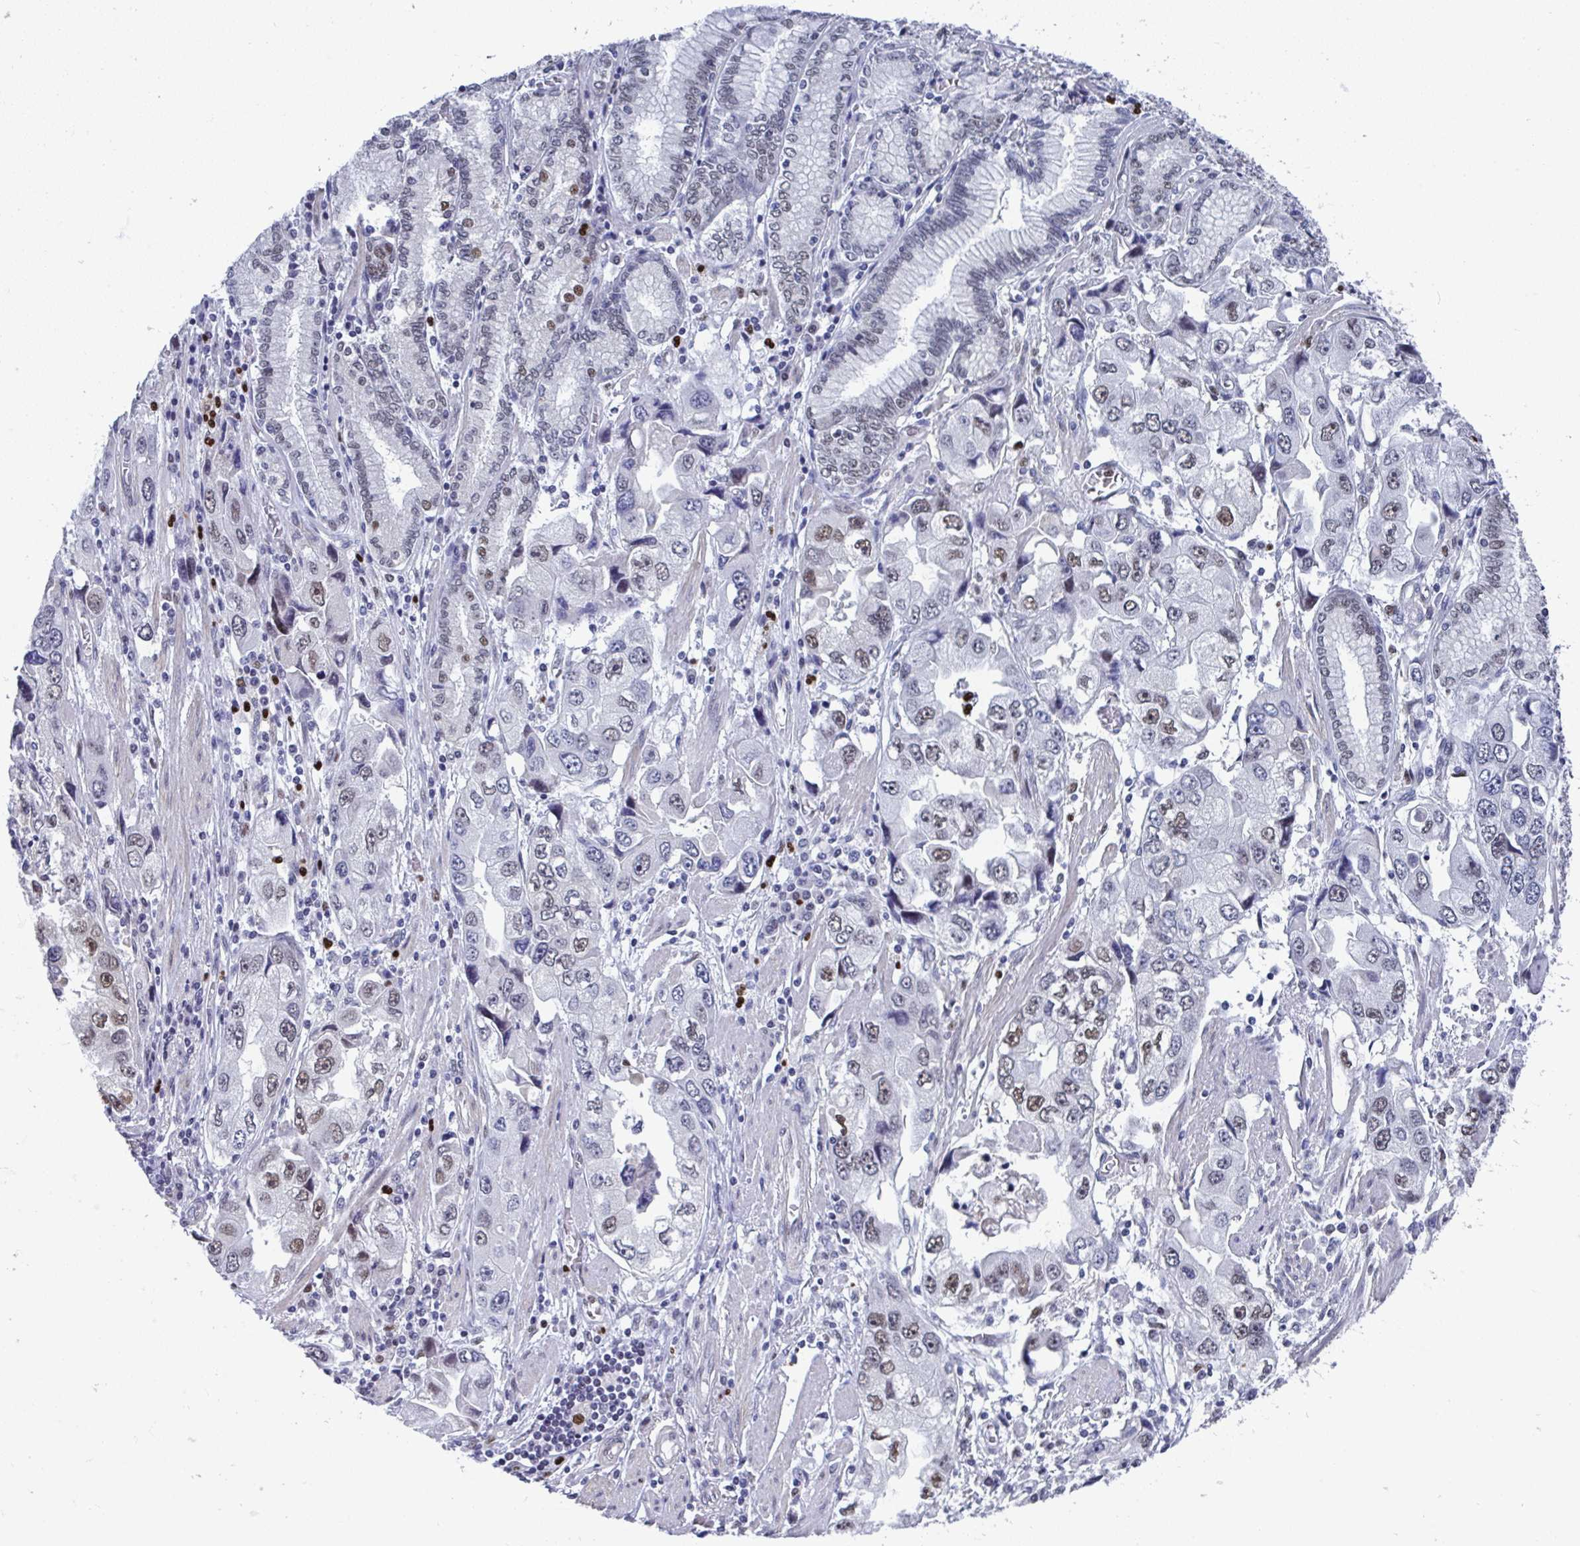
{"staining": {"intensity": "moderate", "quantity": "25%-75%", "location": "nuclear"}, "tissue": "stomach cancer", "cell_type": "Tumor cells", "image_type": "cancer", "snomed": [{"axis": "morphology", "description": "Adenocarcinoma, NOS"}, {"axis": "topography", "description": "Stomach, lower"}], "caption": "Moderate nuclear protein staining is seen in approximately 25%-75% of tumor cells in adenocarcinoma (stomach). (DAB IHC, brown staining for protein, blue staining for nuclei).", "gene": "JDP2", "patient": {"sex": "female", "age": 93}}